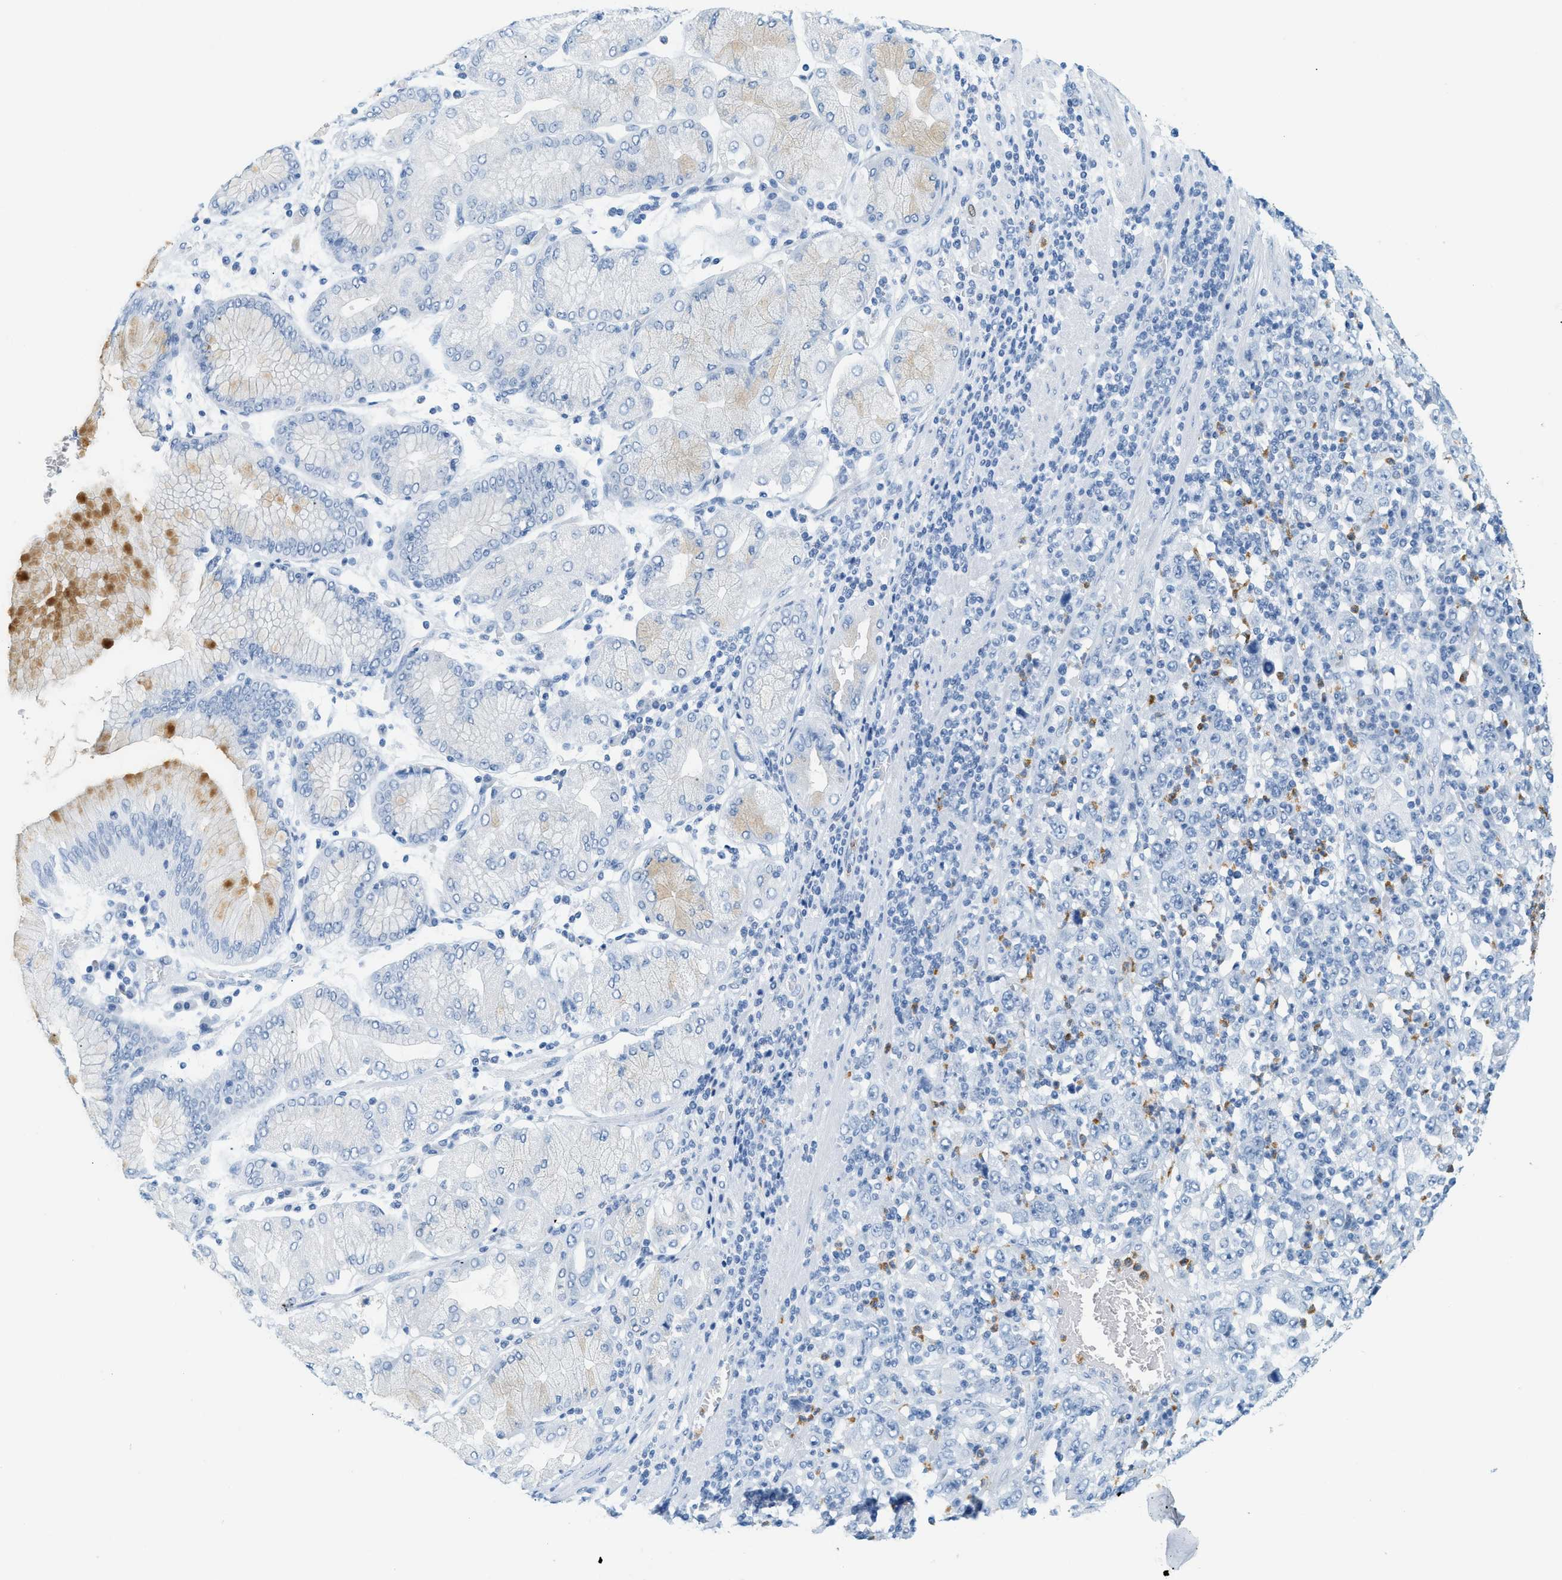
{"staining": {"intensity": "negative", "quantity": "none", "location": "none"}, "tissue": "stomach cancer", "cell_type": "Tumor cells", "image_type": "cancer", "snomed": [{"axis": "morphology", "description": "Normal tissue, NOS"}, {"axis": "morphology", "description": "Adenocarcinoma, NOS"}, {"axis": "topography", "description": "Stomach, upper"}, {"axis": "topography", "description": "Stomach"}], "caption": "Immunohistochemical staining of stomach cancer (adenocarcinoma) reveals no significant staining in tumor cells.", "gene": "LCN2", "patient": {"sex": "male", "age": 59}}